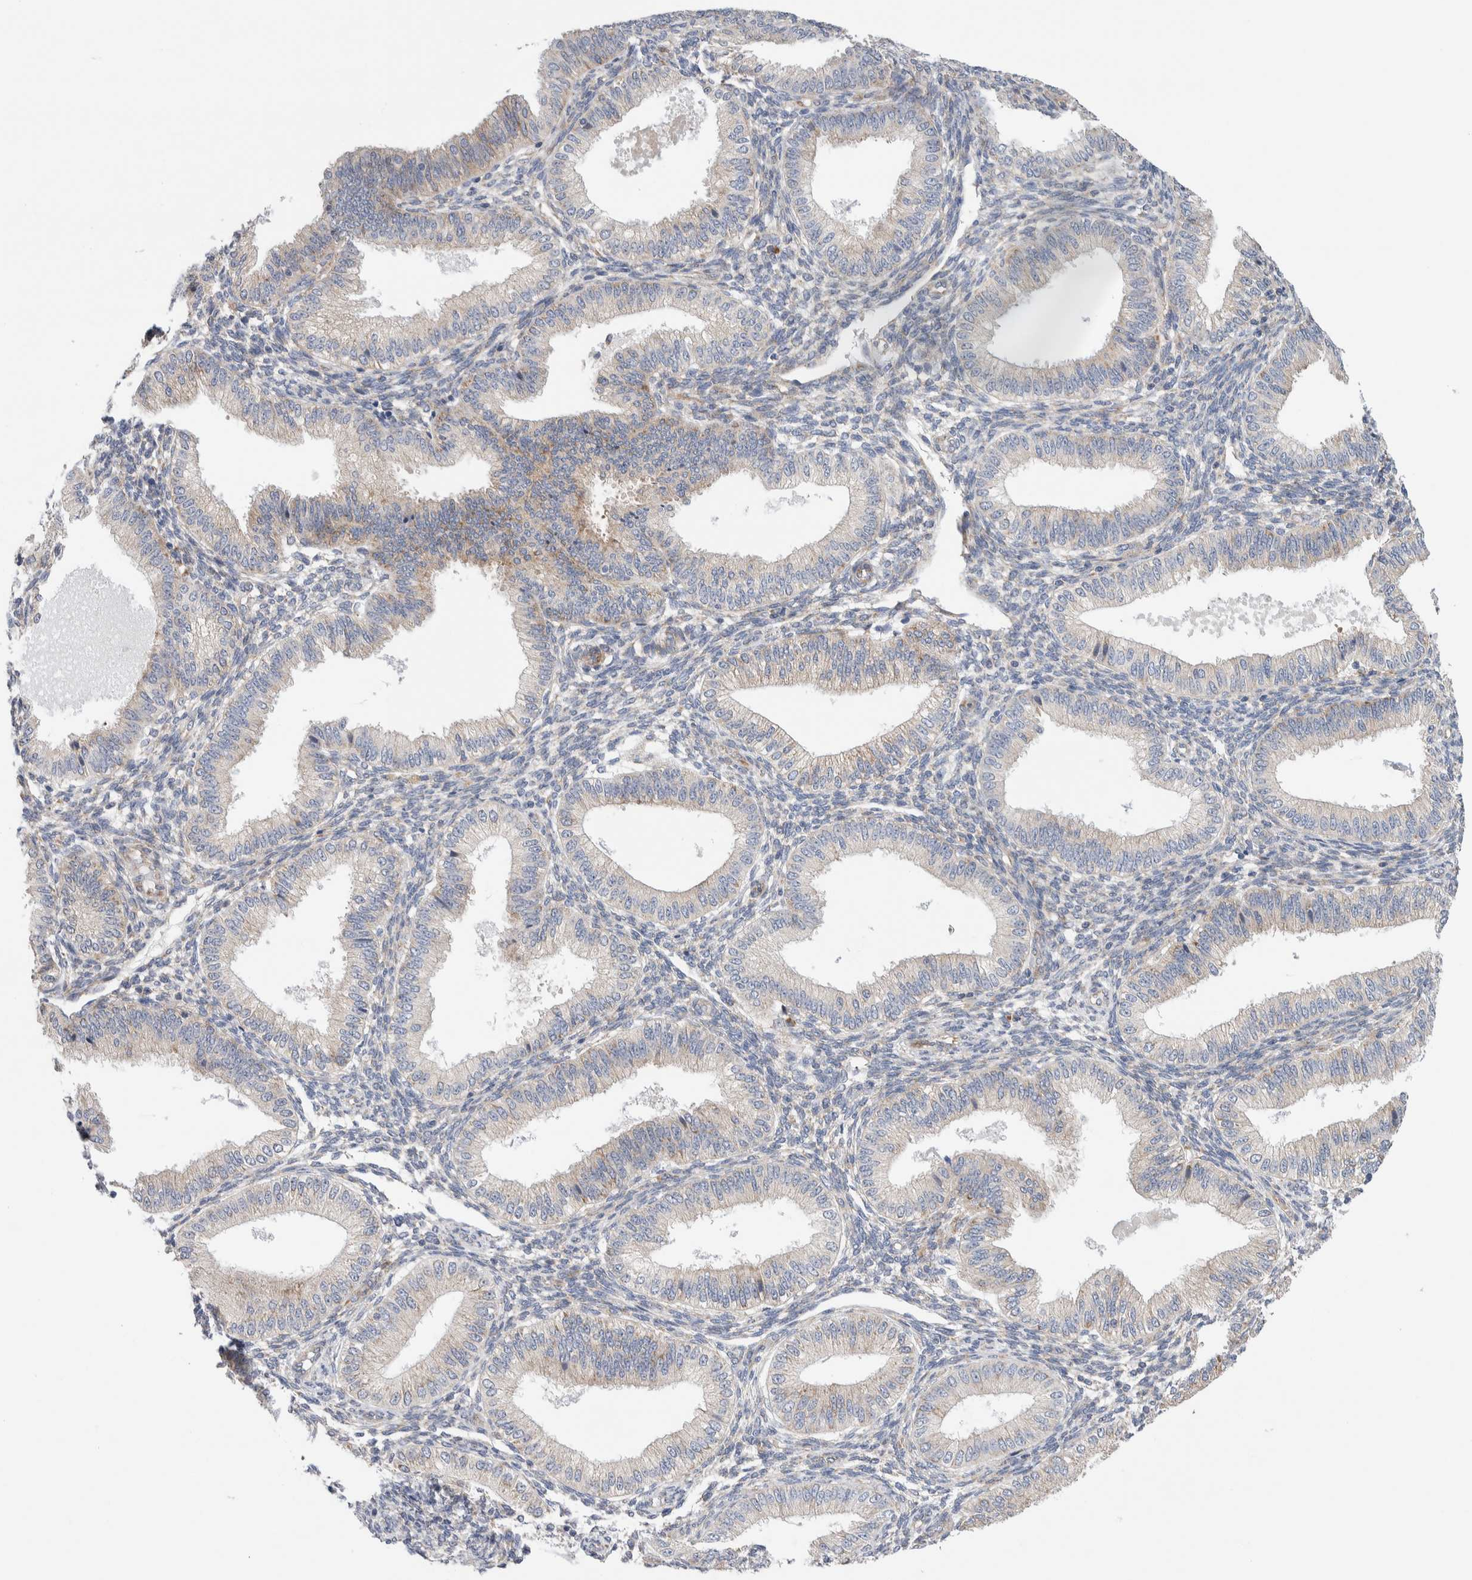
{"staining": {"intensity": "negative", "quantity": "none", "location": "none"}, "tissue": "endometrium", "cell_type": "Cells in endometrial stroma", "image_type": "normal", "snomed": [{"axis": "morphology", "description": "Normal tissue, NOS"}, {"axis": "topography", "description": "Endometrium"}], "caption": "This is an immunohistochemistry (IHC) histopathology image of unremarkable endometrium. There is no expression in cells in endometrial stroma.", "gene": "RACK1", "patient": {"sex": "female", "age": 39}}